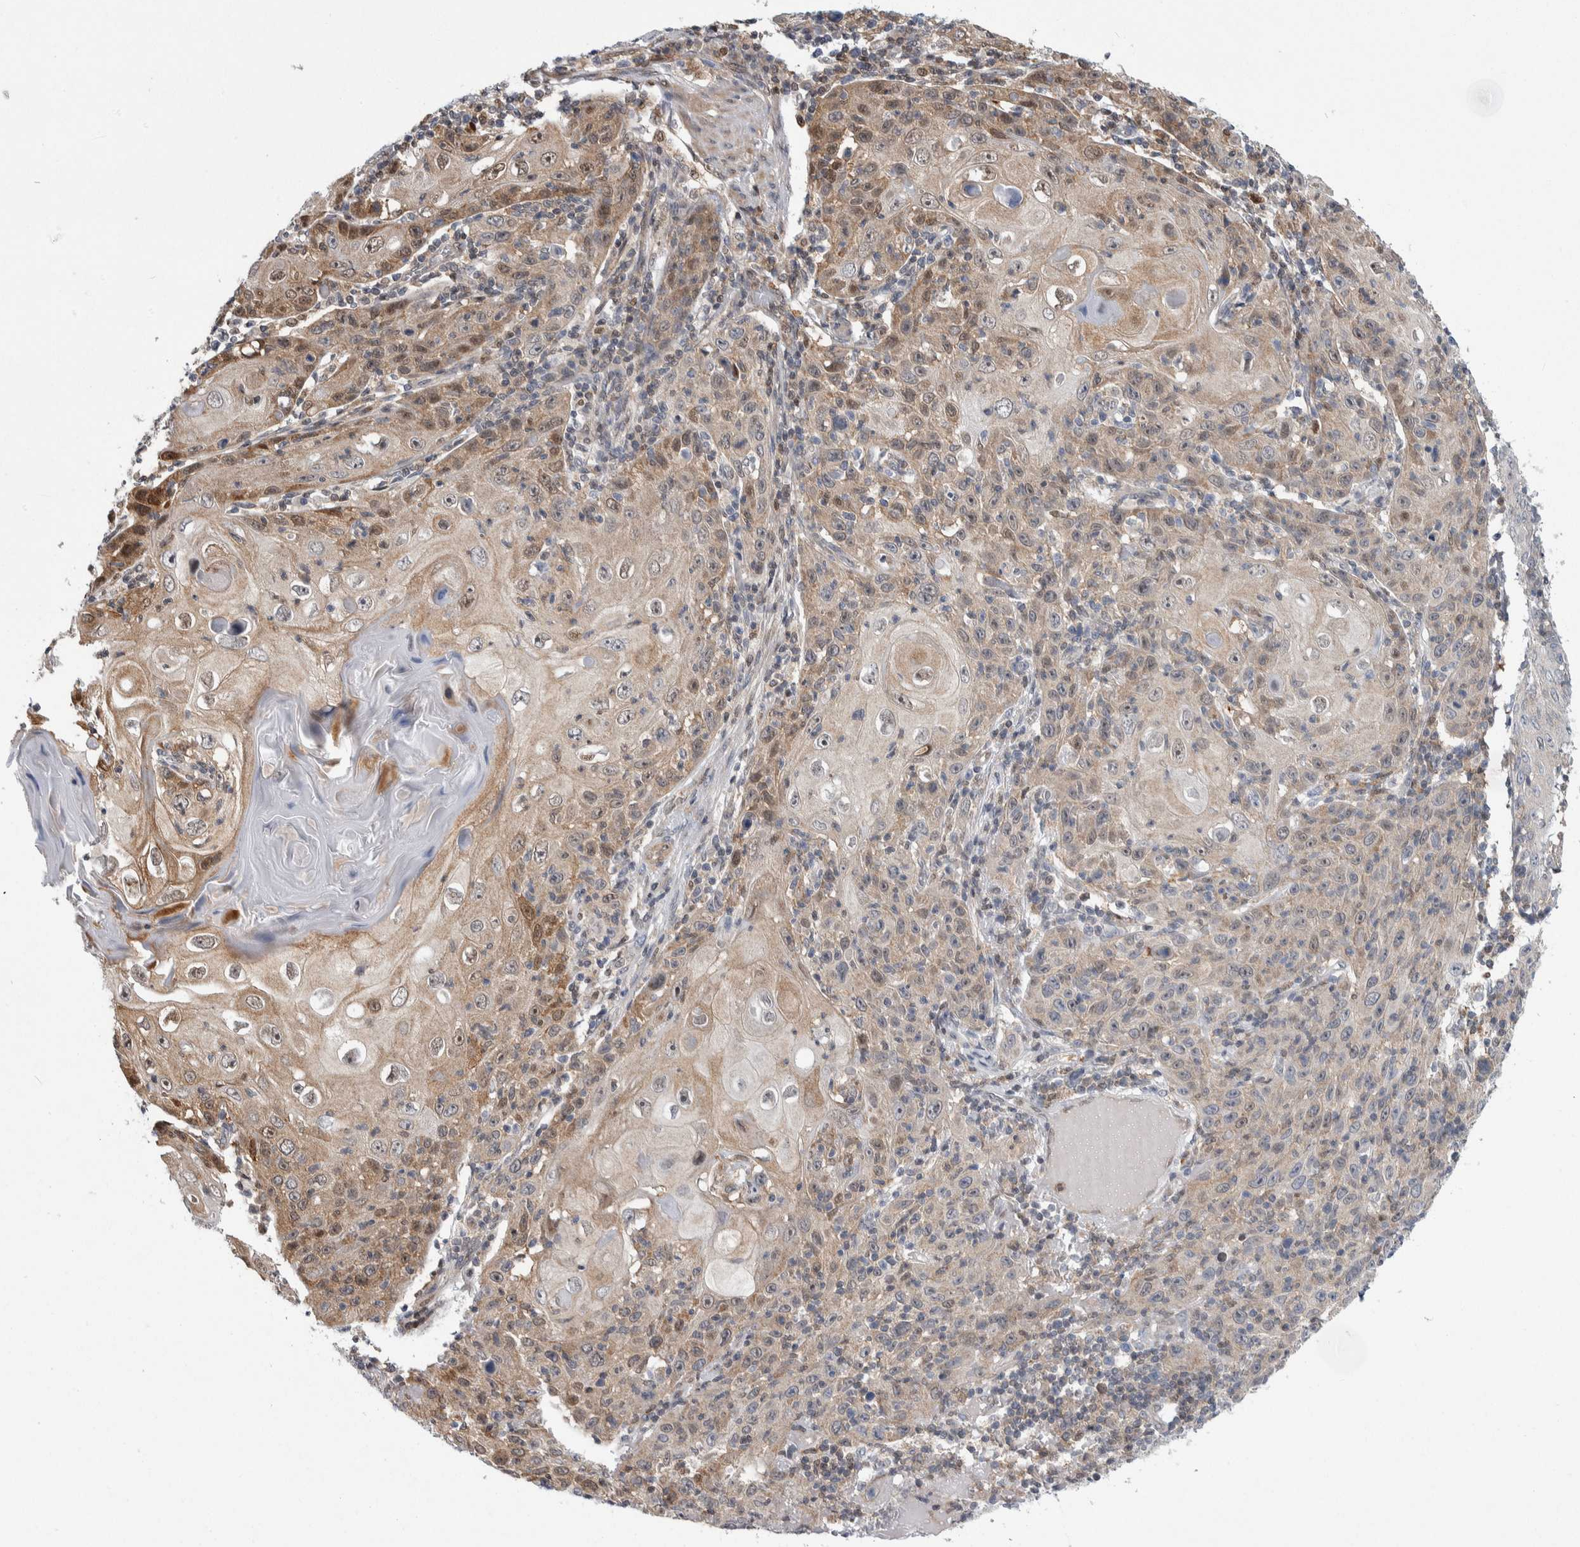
{"staining": {"intensity": "weak", "quantity": ">75%", "location": "cytoplasmic/membranous"}, "tissue": "skin cancer", "cell_type": "Tumor cells", "image_type": "cancer", "snomed": [{"axis": "morphology", "description": "Squamous cell carcinoma, NOS"}, {"axis": "topography", "description": "Skin"}], "caption": "Brown immunohistochemical staining in skin squamous cell carcinoma demonstrates weak cytoplasmic/membranous staining in approximately >75% of tumor cells. The protein is stained brown, and the nuclei are stained in blue (DAB (3,3'-diaminobenzidine) IHC with brightfield microscopy, high magnification).", "gene": "PTPA", "patient": {"sex": "female", "age": 88}}